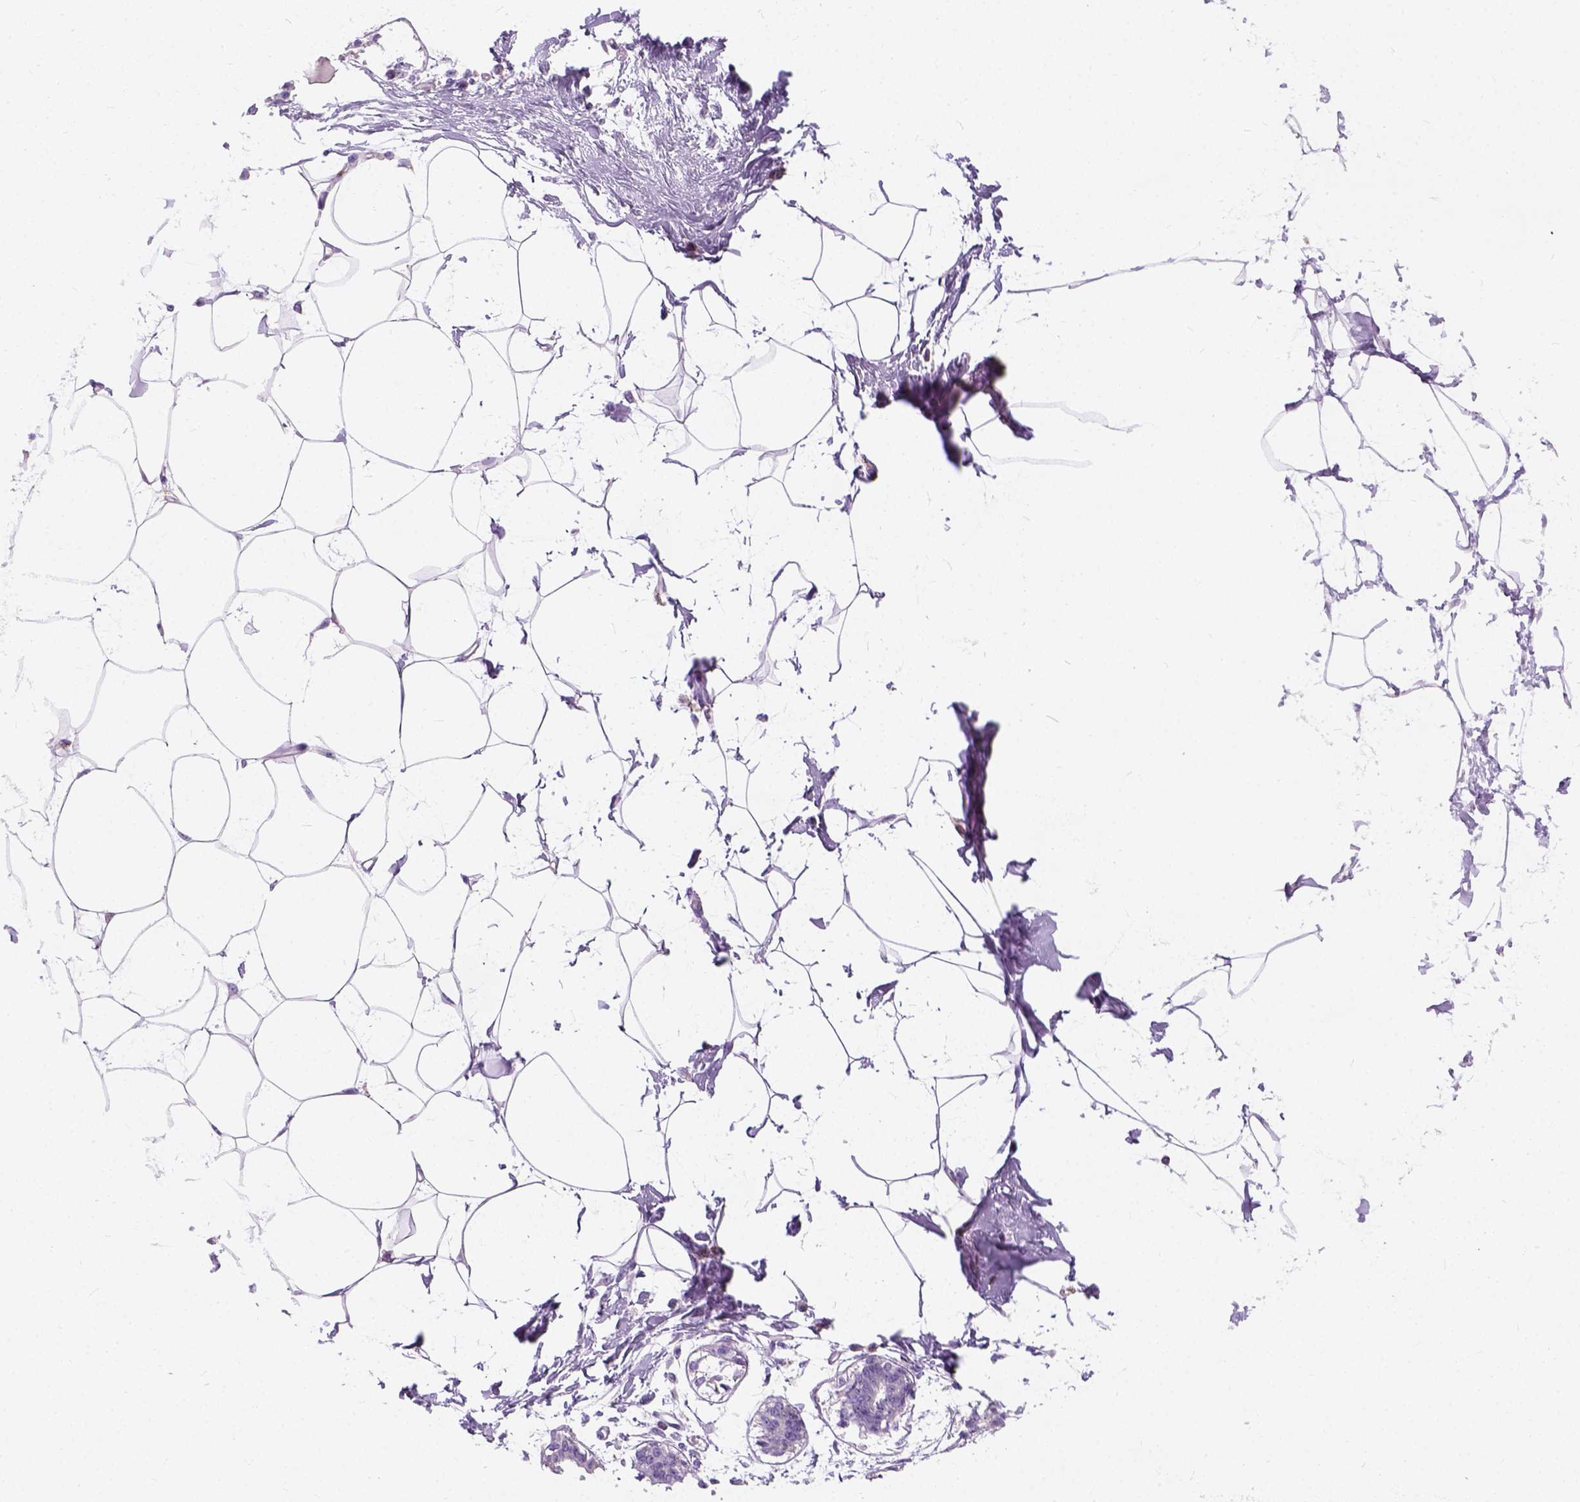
{"staining": {"intensity": "negative", "quantity": "none", "location": "none"}, "tissue": "breast", "cell_type": "Adipocytes", "image_type": "normal", "snomed": [{"axis": "morphology", "description": "Normal tissue, NOS"}, {"axis": "topography", "description": "Breast"}], "caption": "Photomicrograph shows no significant protein staining in adipocytes of normal breast. Brightfield microscopy of immunohistochemistry (IHC) stained with DAB (brown) and hematoxylin (blue), captured at high magnification.", "gene": "CHODL", "patient": {"sex": "female", "age": 45}}